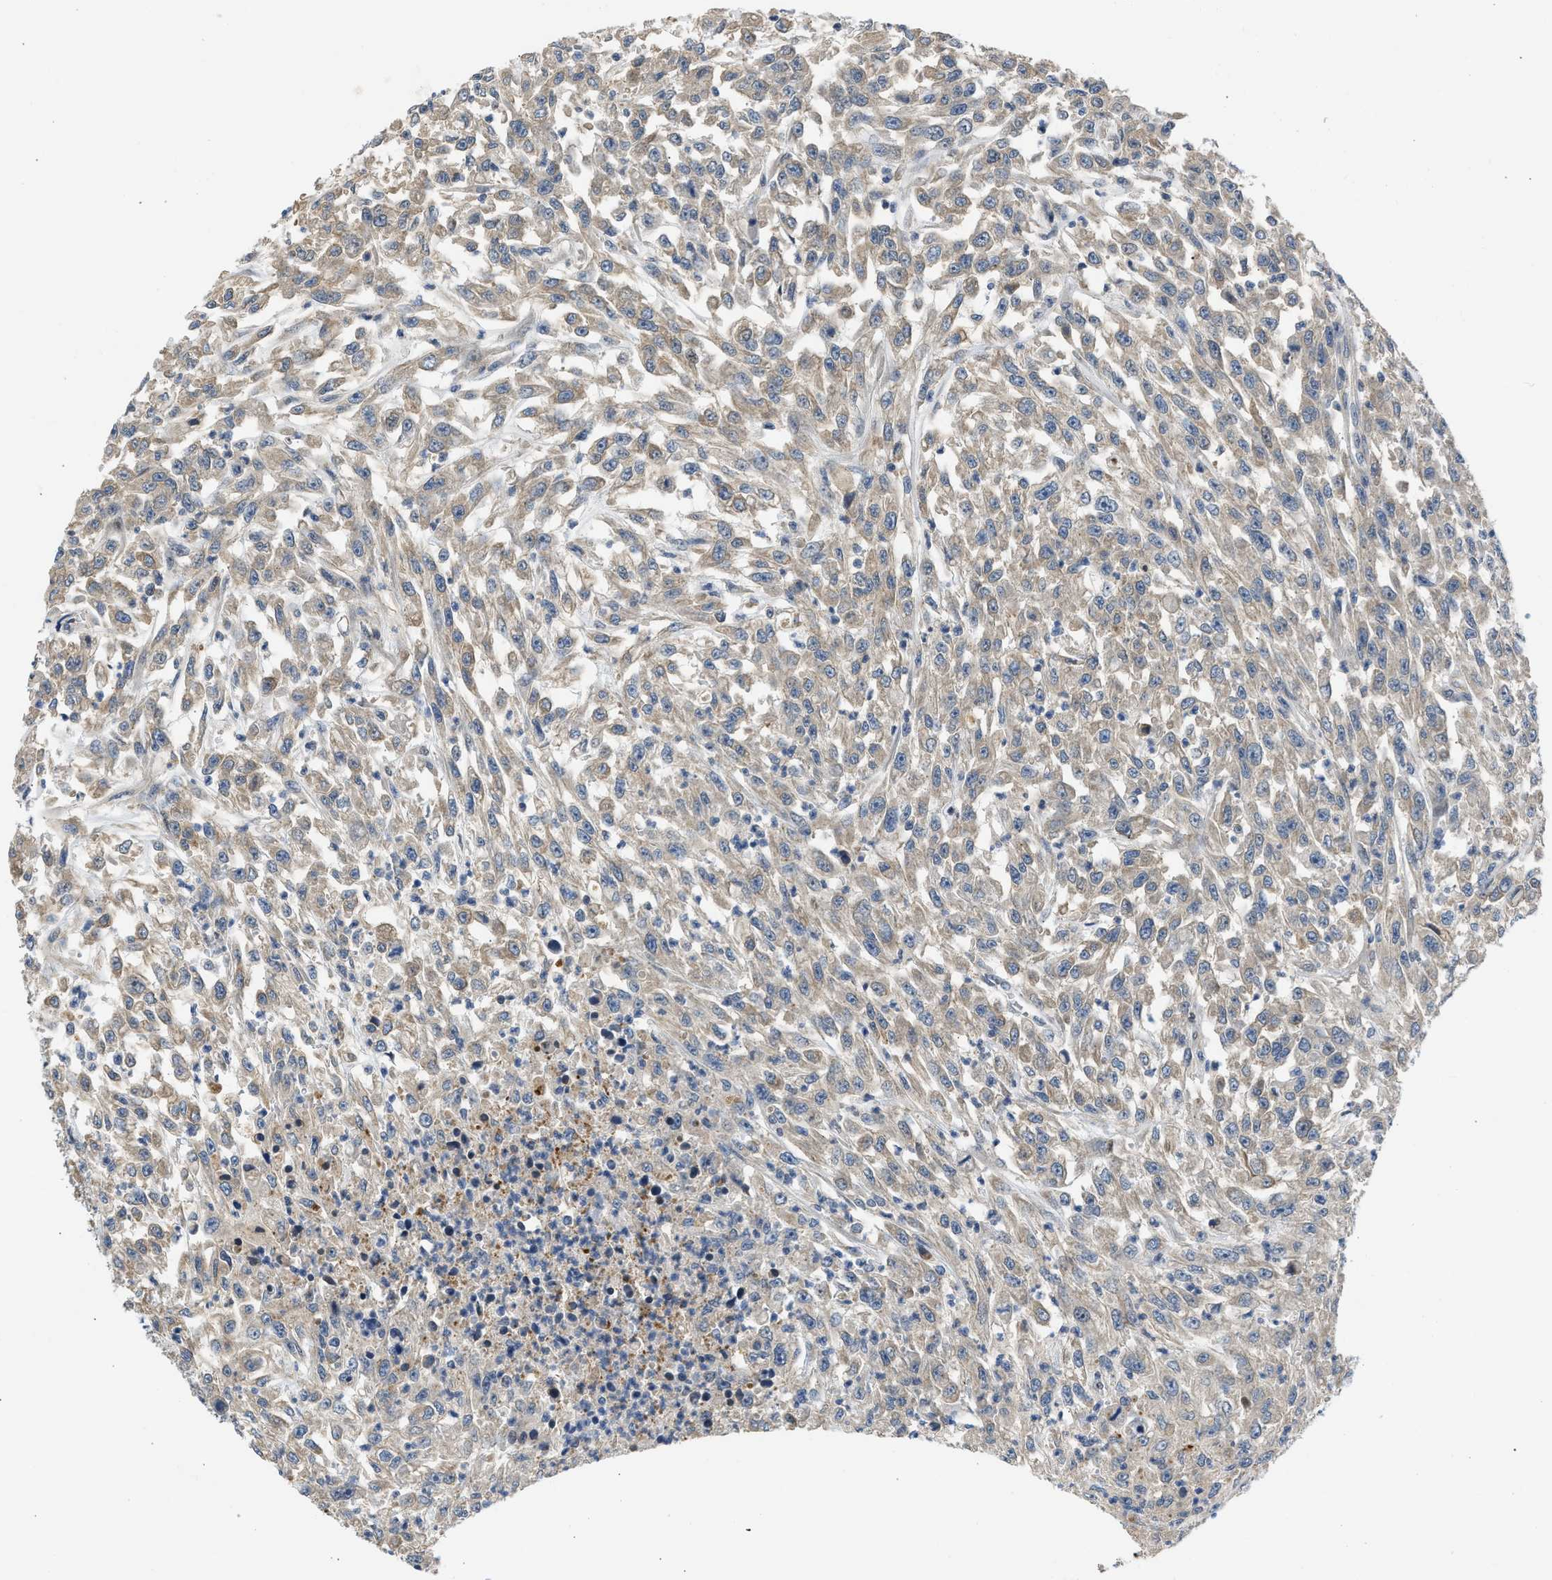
{"staining": {"intensity": "weak", "quantity": ">75%", "location": "cytoplasmic/membranous"}, "tissue": "urothelial cancer", "cell_type": "Tumor cells", "image_type": "cancer", "snomed": [{"axis": "morphology", "description": "Urothelial carcinoma, High grade"}, {"axis": "topography", "description": "Urinary bladder"}], "caption": "Urothelial carcinoma (high-grade) stained for a protein (brown) displays weak cytoplasmic/membranous positive positivity in about >75% of tumor cells.", "gene": "OLIG3", "patient": {"sex": "male", "age": 46}}